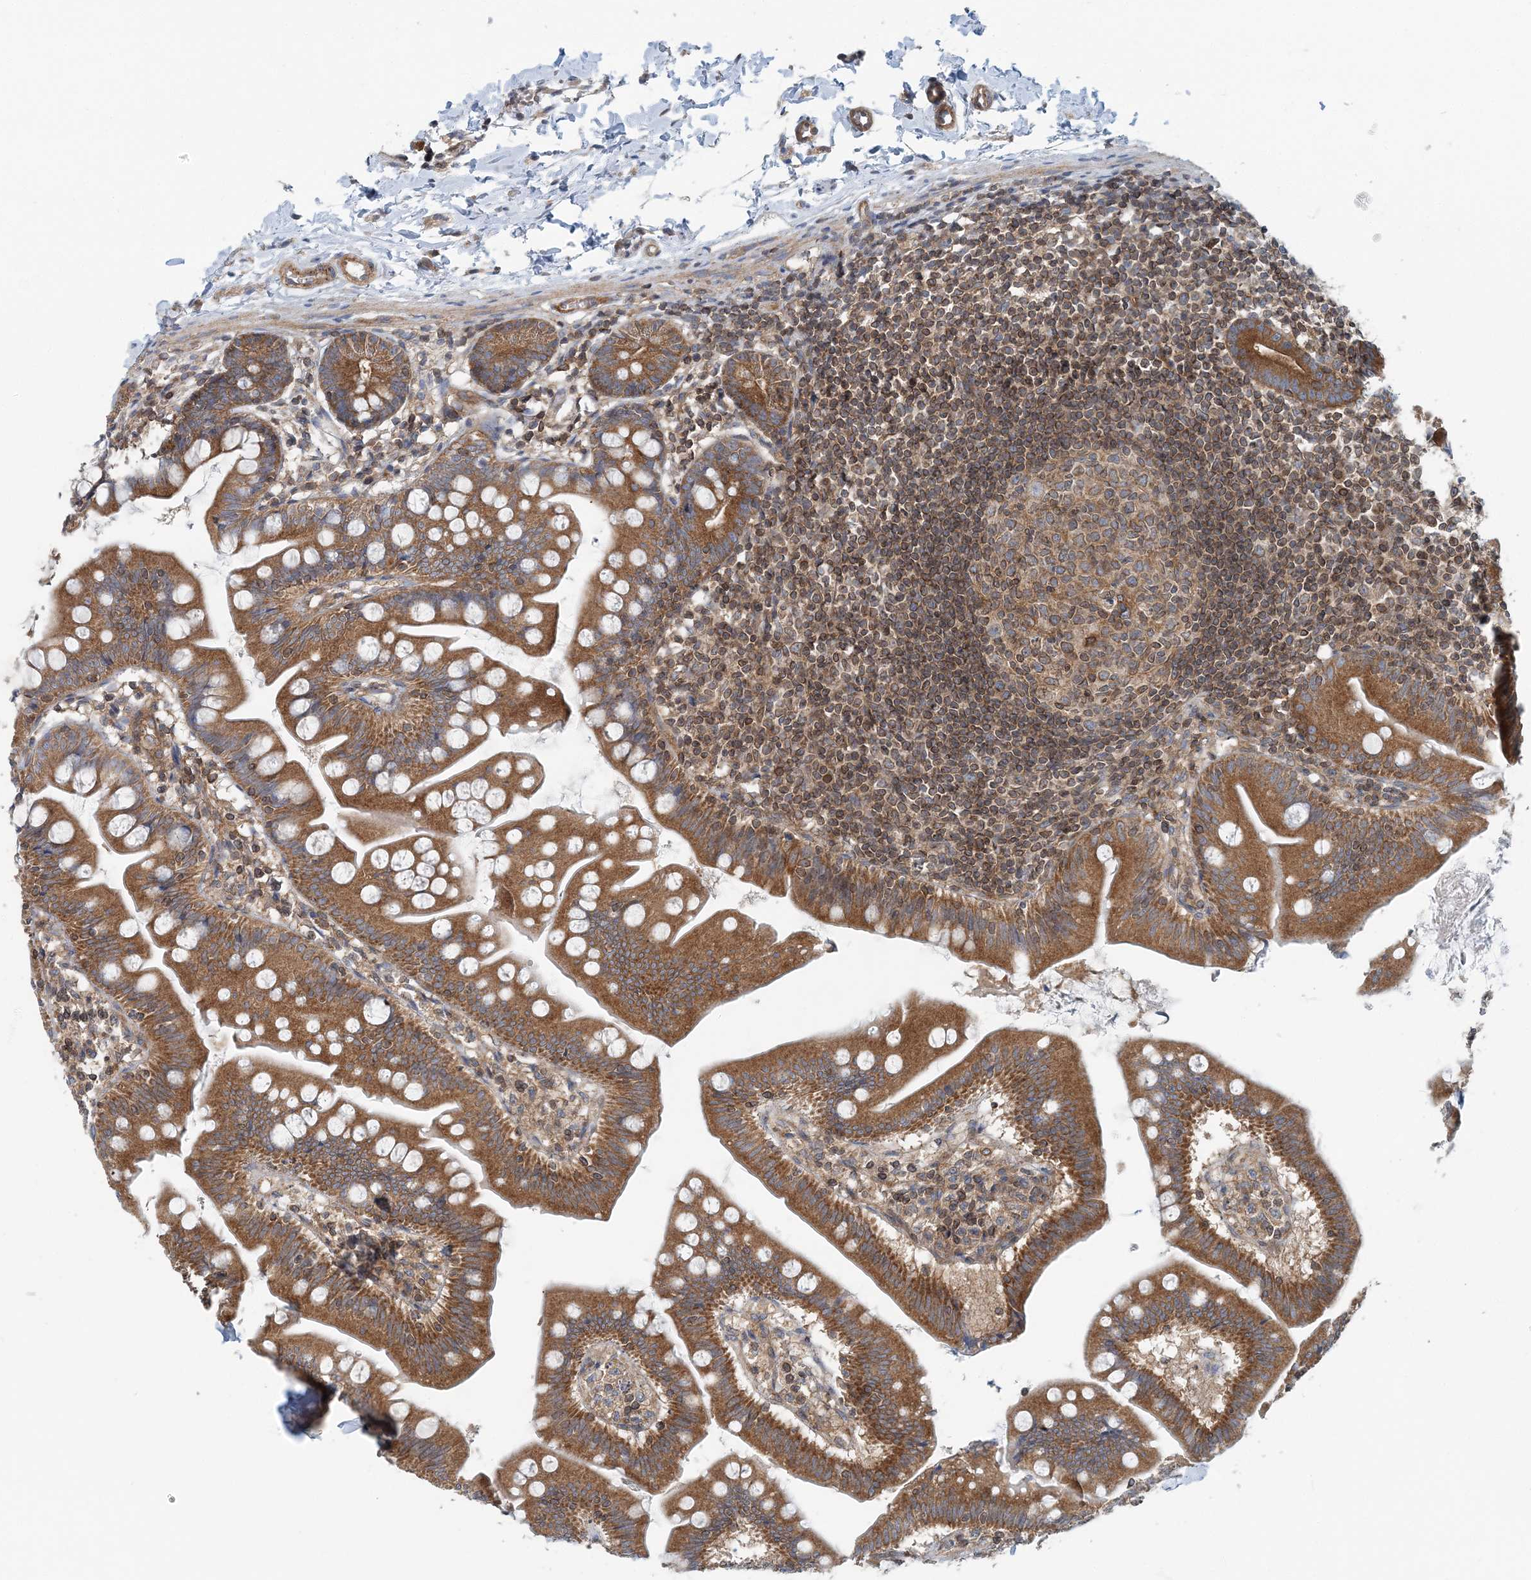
{"staining": {"intensity": "moderate", "quantity": ">75%", "location": "cytoplasmic/membranous"}, "tissue": "small intestine", "cell_type": "Glandular cells", "image_type": "normal", "snomed": [{"axis": "morphology", "description": "Normal tissue, NOS"}, {"axis": "topography", "description": "Small intestine"}], "caption": "An IHC micrograph of benign tissue is shown. Protein staining in brown highlights moderate cytoplasmic/membranous positivity in small intestine within glandular cells.", "gene": "MOB4", "patient": {"sex": "male", "age": 7}}